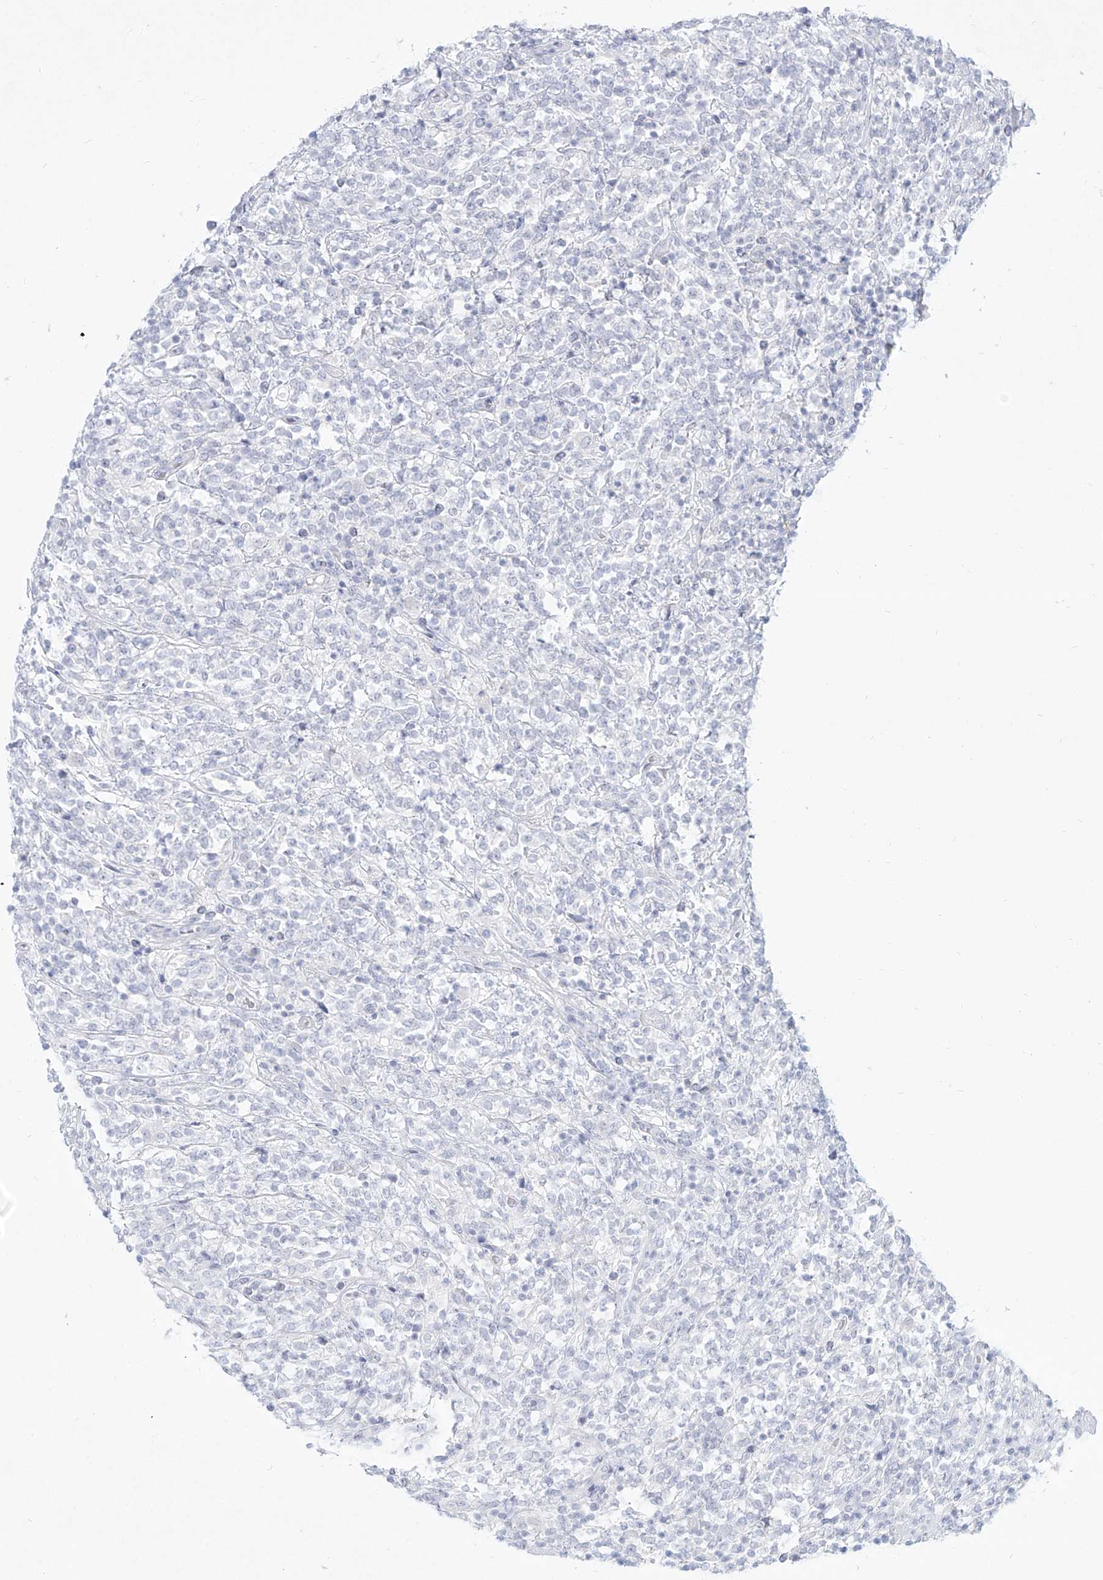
{"staining": {"intensity": "negative", "quantity": "none", "location": "none"}, "tissue": "lymphoma", "cell_type": "Tumor cells", "image_type": "cancer", "snomed": [{"axis": "morphology", "description": "Malignant lymphoma, non-Hodgkin's type, High grade"}, {"axis": "topography", "description": "Soft tissue"}], "caption": "An image of human malignant lymphoma, non-Hodgkin's type (high-grade) is negative for staining in tumor cells. Nuclei are stained in blue.", "gene": "CD209", "patient": {"sex": "male", "age": 18}}